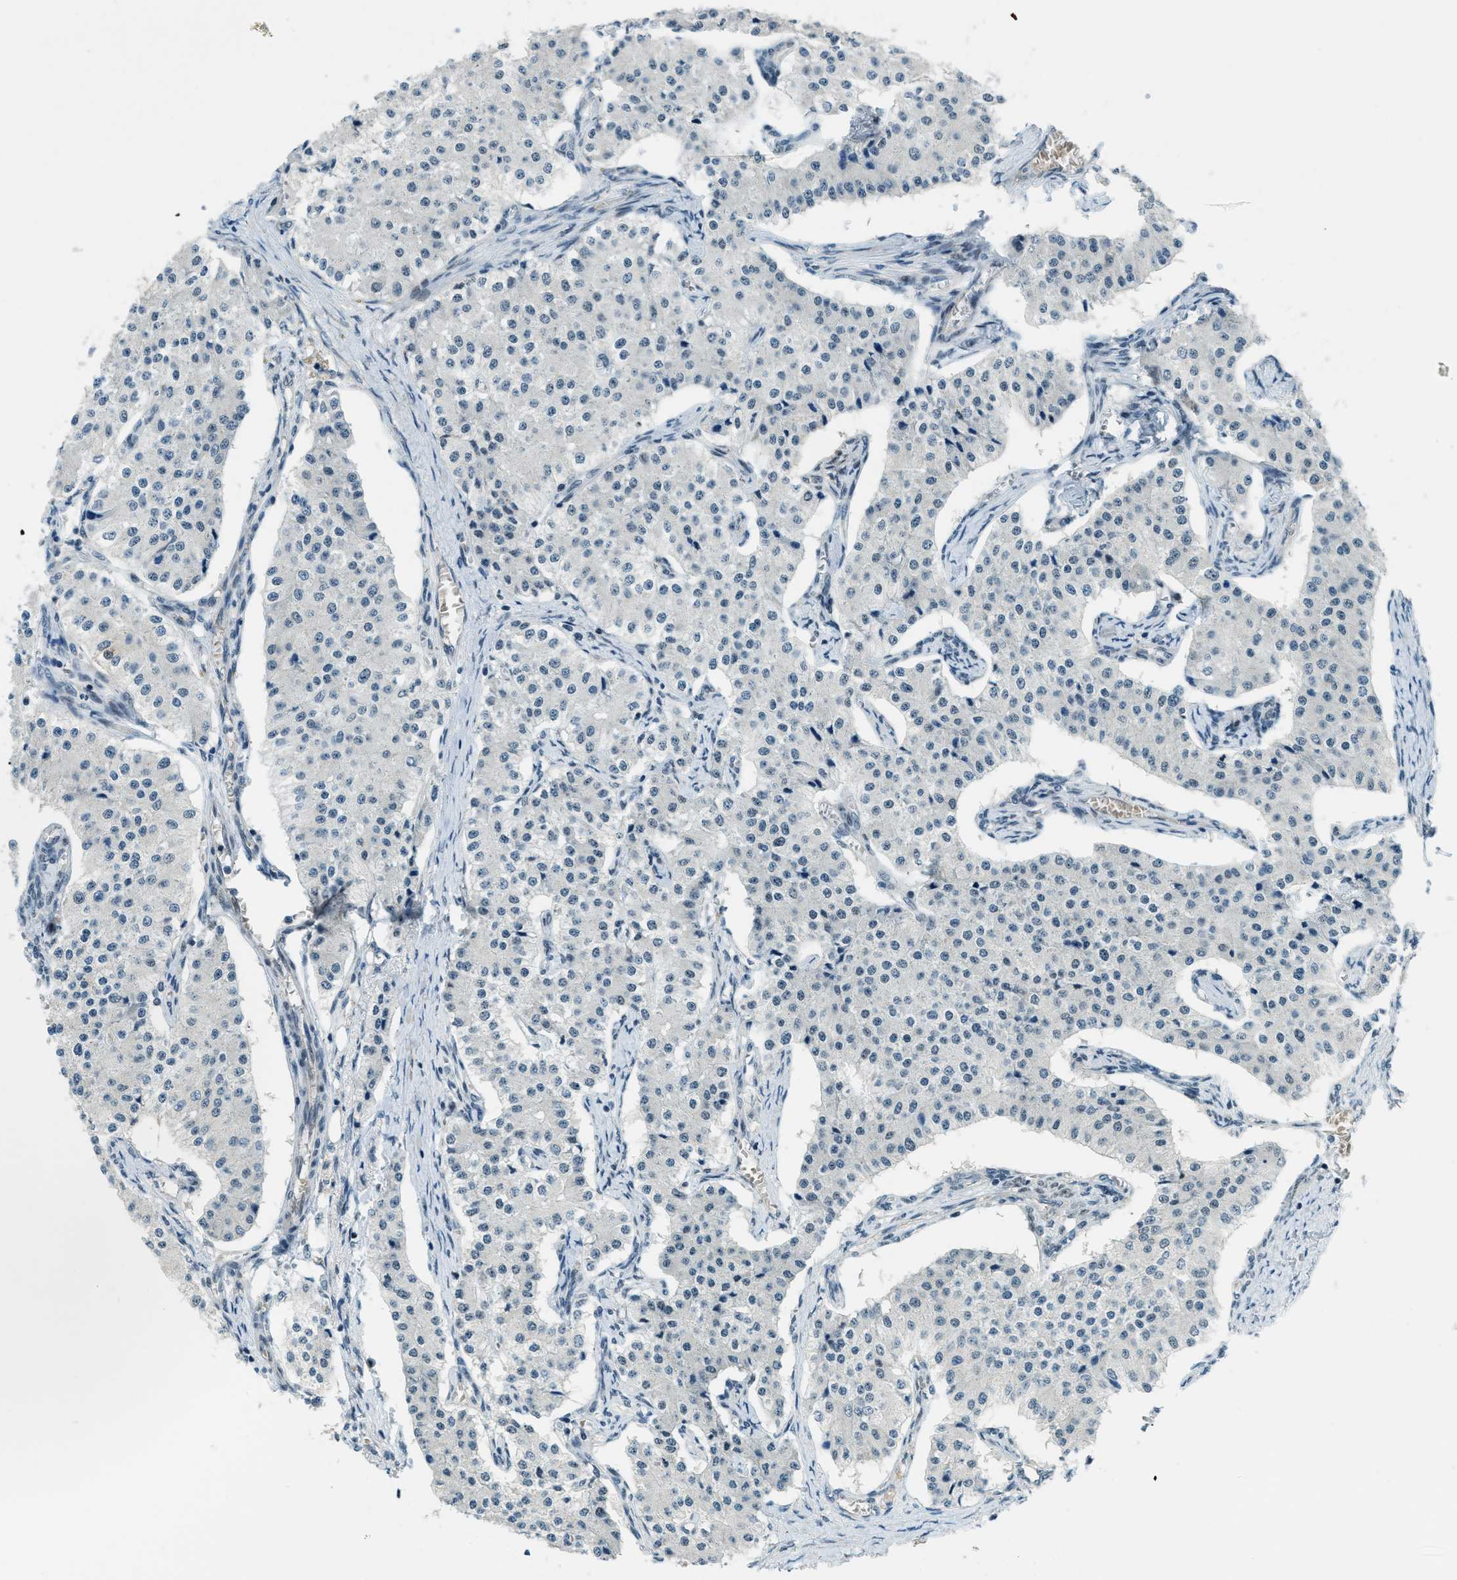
{"staining": {"intensity": "negative", "quantity": "none", "location": "none"}, "tissue": "carcinoid", "cell_type": "Tumor cells", "image_type": "cancer", "snomed": [{"axis": "morphology", "description": "Carcinoid, malignant, NOS"}, {"axis": "topography", "description": "Colon"}], "caption": "Immunohistochemistry (IHC) image of neoplastic tissue: human carcinoid stained with DAB reveals no significant protein positivity in tumor cells.", "gene": "KLF6", "patient": {"sex": "female", "age": 52}}